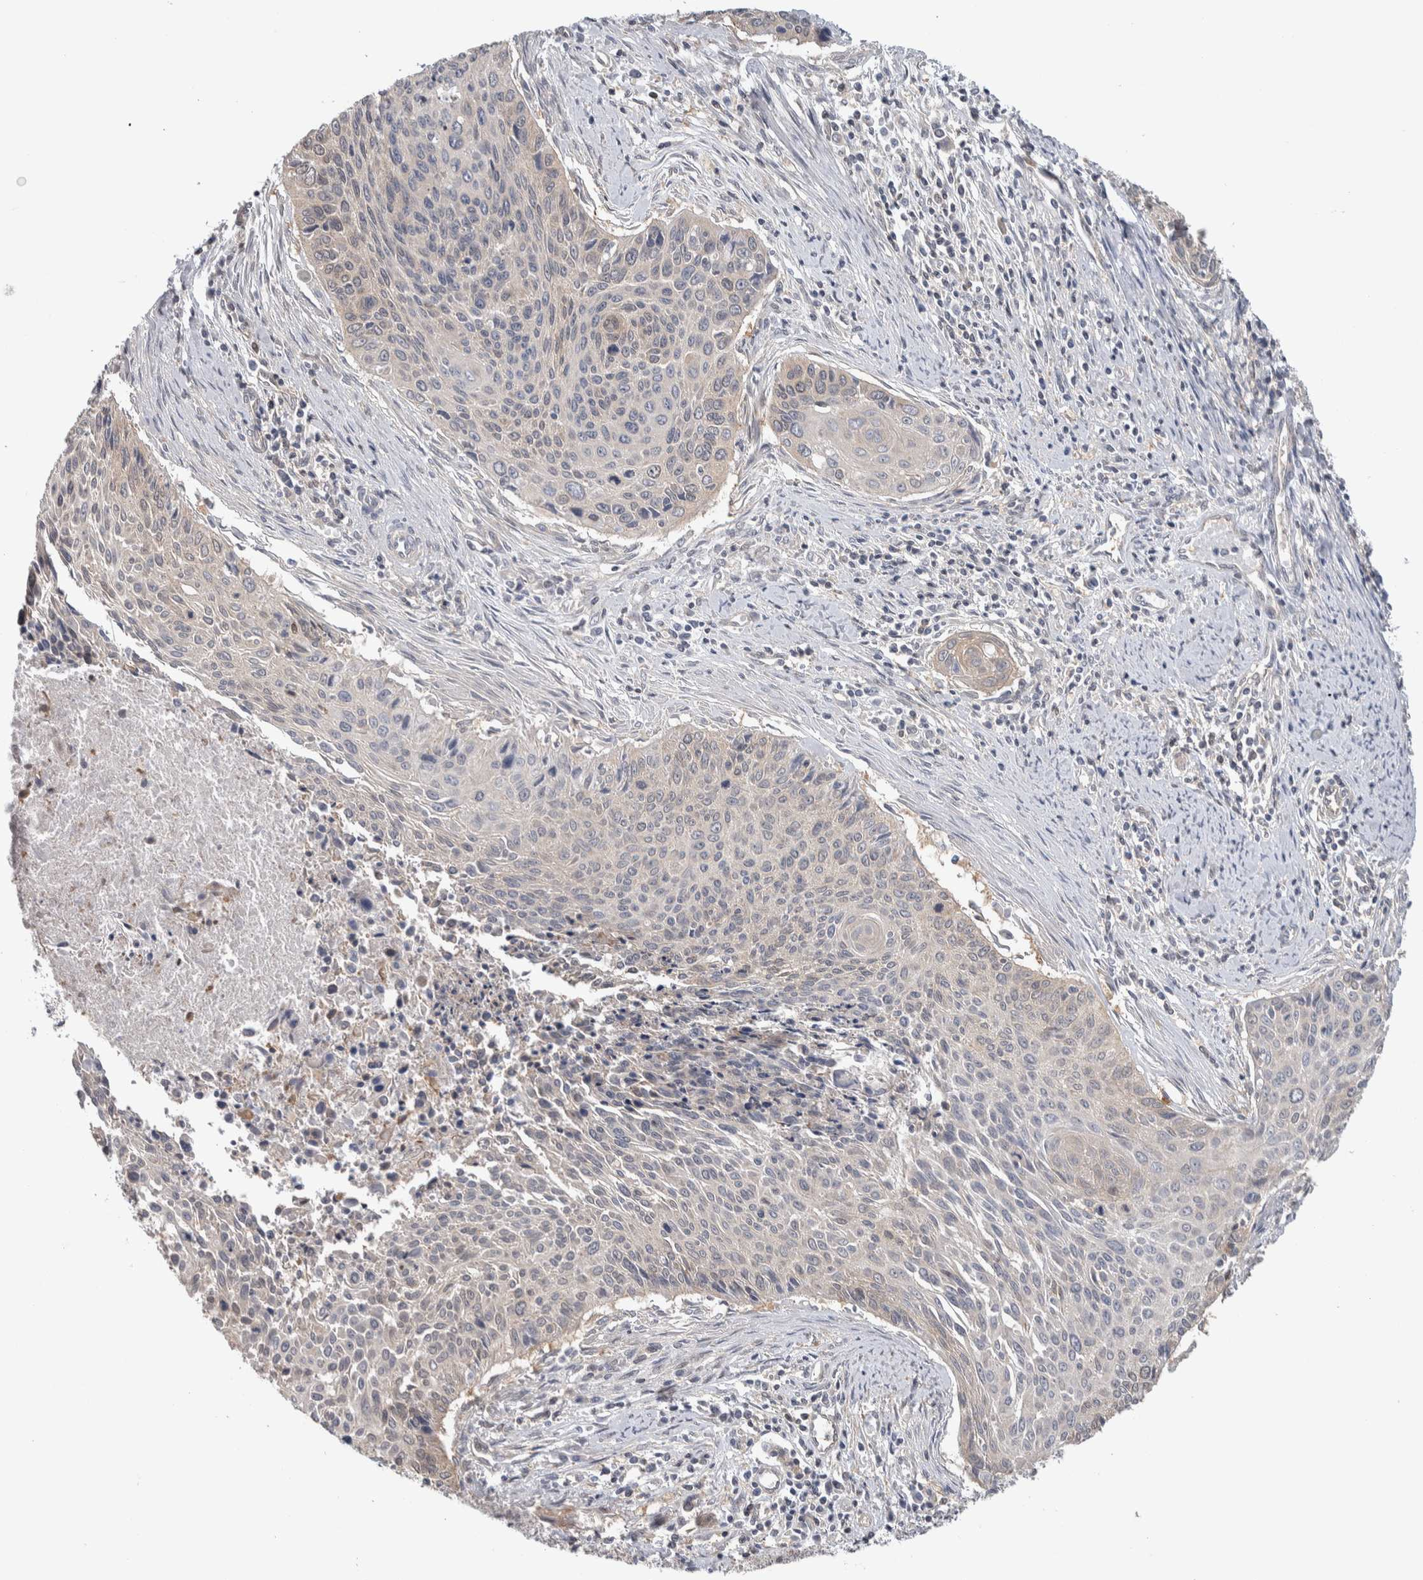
{"staining": {"intensity": "negative", "quantity": "none", "location": "none"}, "tissue": "cervical cancer", "cell_type": "Tumor cells", "image_type": "cancer", "snomed": [{"axis": "morphology", "description": "Squamous cell carcinoma, NOS"}, {"axis": "topography", "description": "Cervix"}], "caption": "Tumor cells are negative for brown protein staining in cervical cancer.", "gene": "TAX1BP1", "patient": {"sex": "female", "age": 55}}